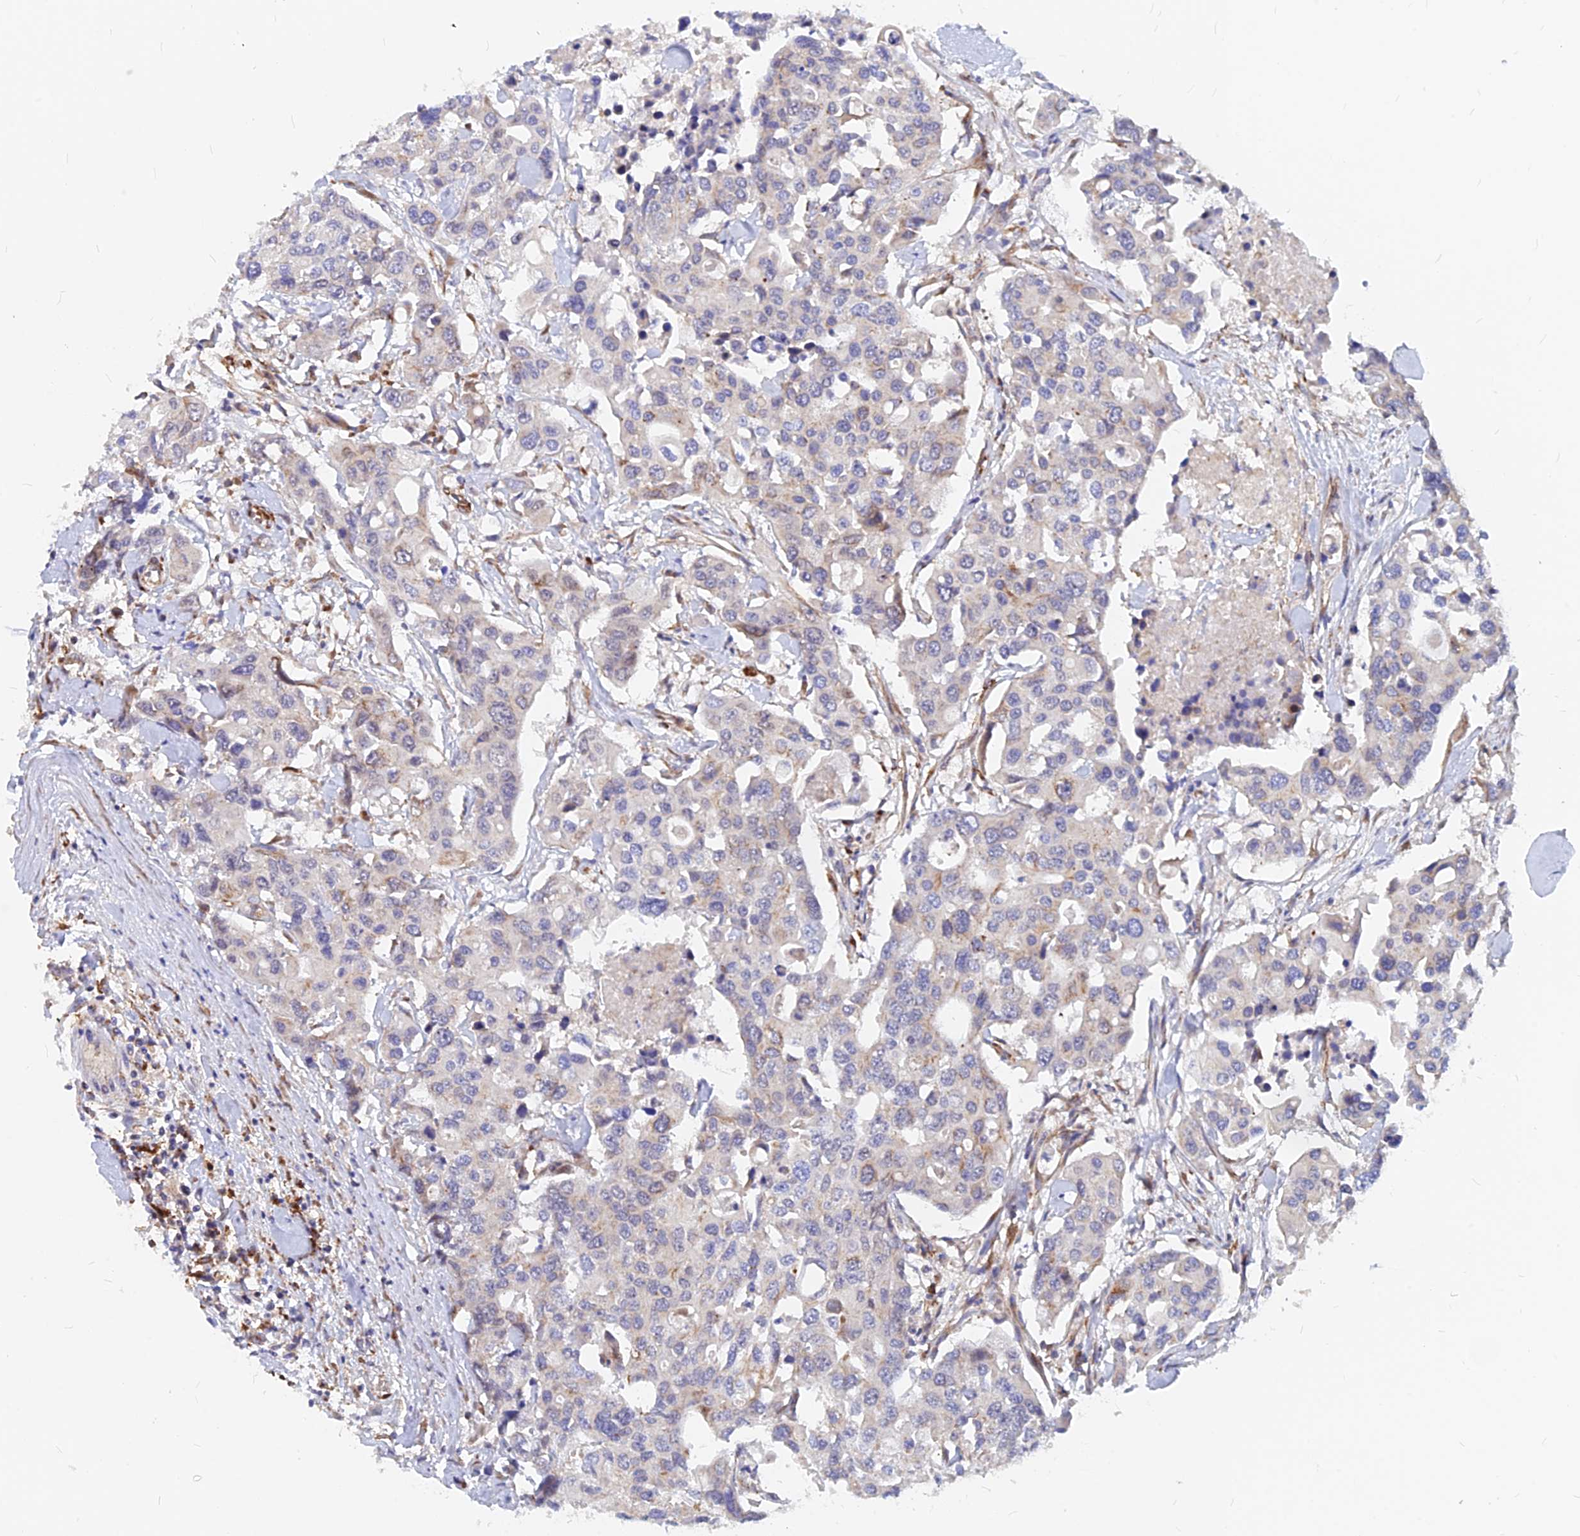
{"staining": {"intensity": "weak", "quantity": "<25%", "location": "cytoplasmic/membranous"}, "tissue": "colorectal cancer", "cell_type": "Tumor cells", "image_type": "cancer", "snomed": [{"axis": "morphology", "description": "Adenocarcinoma, NOS"}, {"axis": "topography", "description": "Colon"}], "caption": "Adenocarcinoma (colorectal) was stained to show a protein in brown. There is no significant positivity in tumor cells. Nuclei are stained in blue.", "gene": "VSTM2L", "patient": {"sex": "male", "age": 77}}